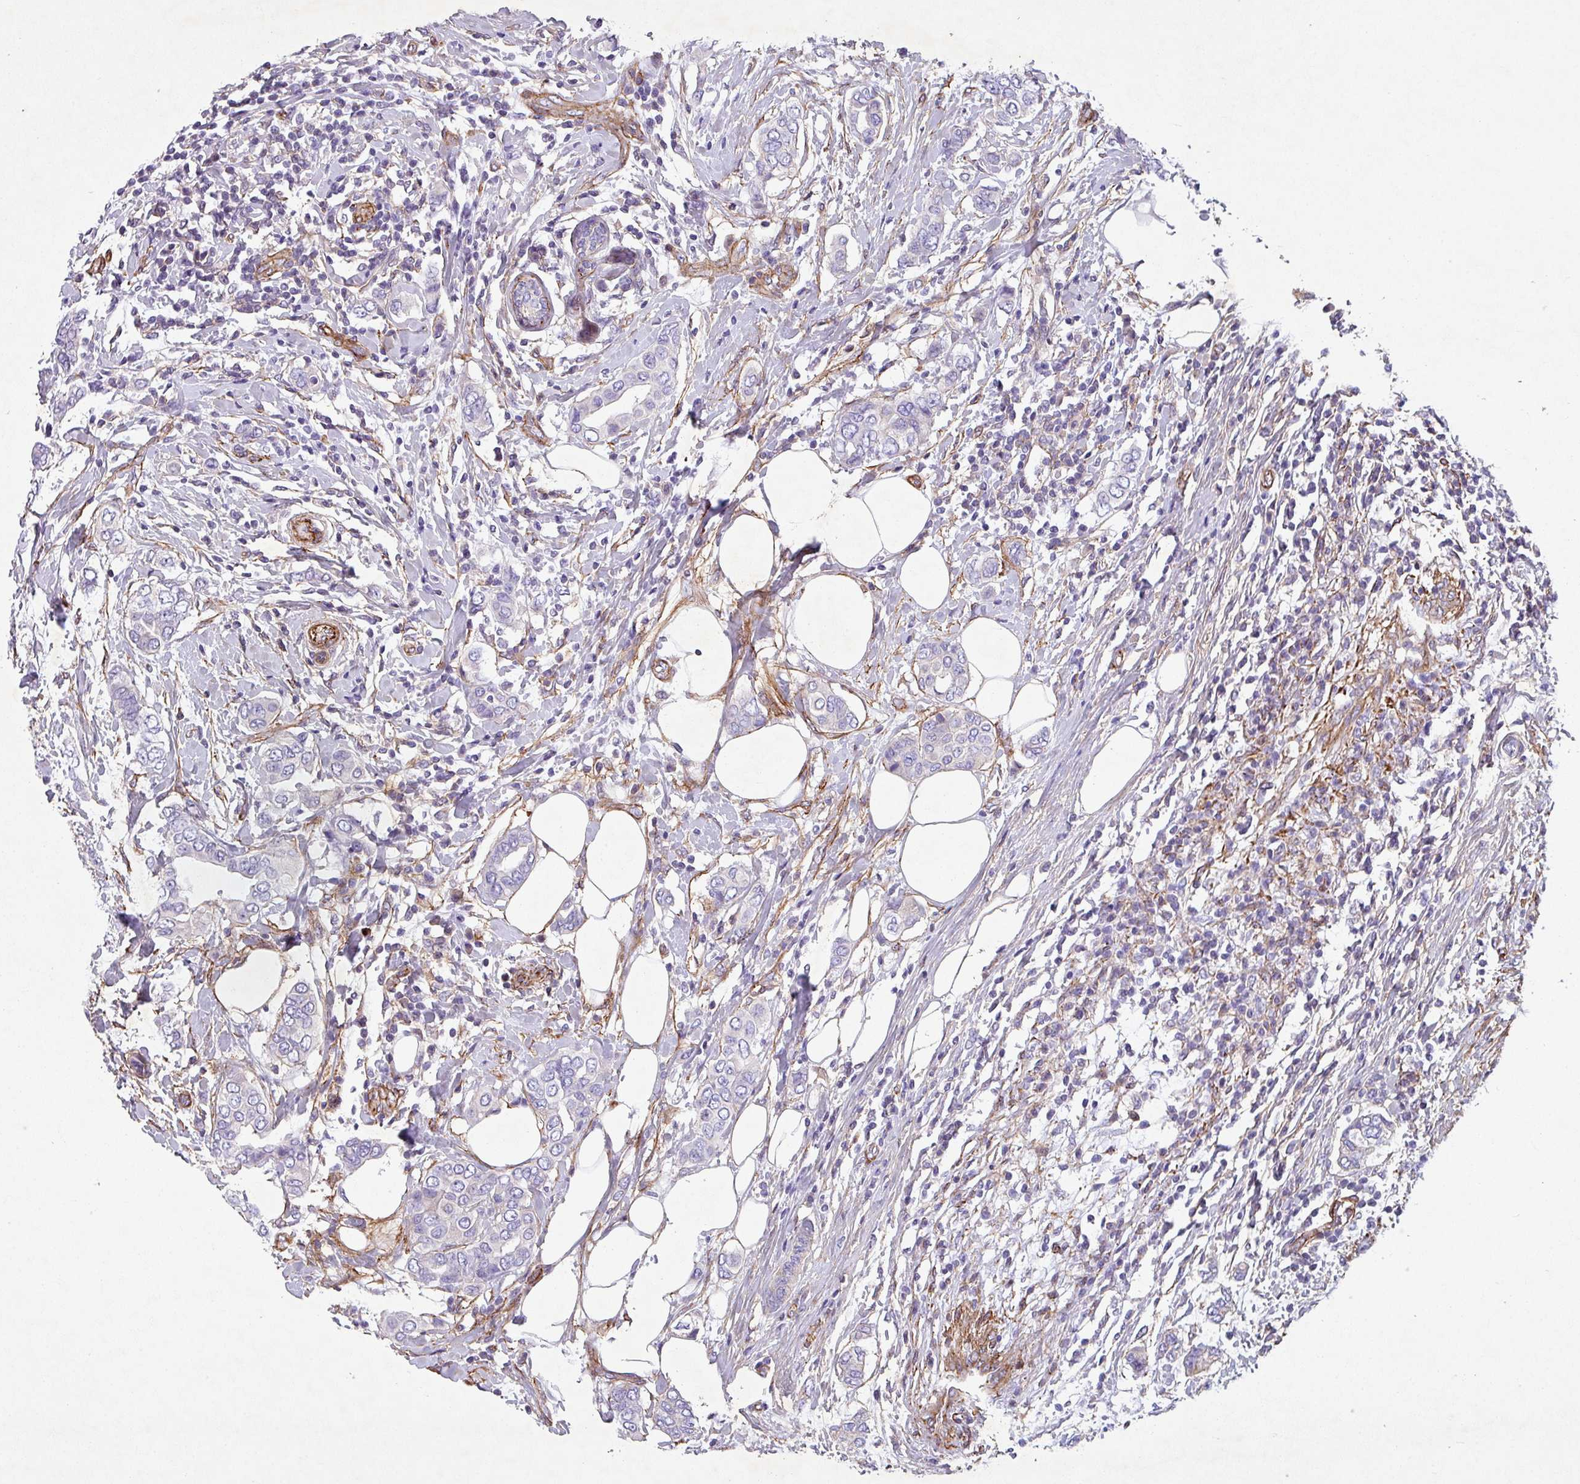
{"staining": {"intensity": "negative", "quantity": "none", "location": "none"}, "tissue": "breast cancer", "cell_type": "Tumor cells", "image_type": "cancer", "snomed": [{"axis": "morphology", "description": "Lobular carcinoma"}, {"axis": "topography", "description": "Breast"}], "caption": "A photomicrograph of human lobular carcinoma (breast) is negative for staining in tumor cells. (Immunohistochemistry (ihc), brightfield microscopy, high magnification).", "gene": "ATP2C2", "patient": {"sex": "female", "age": 51}}